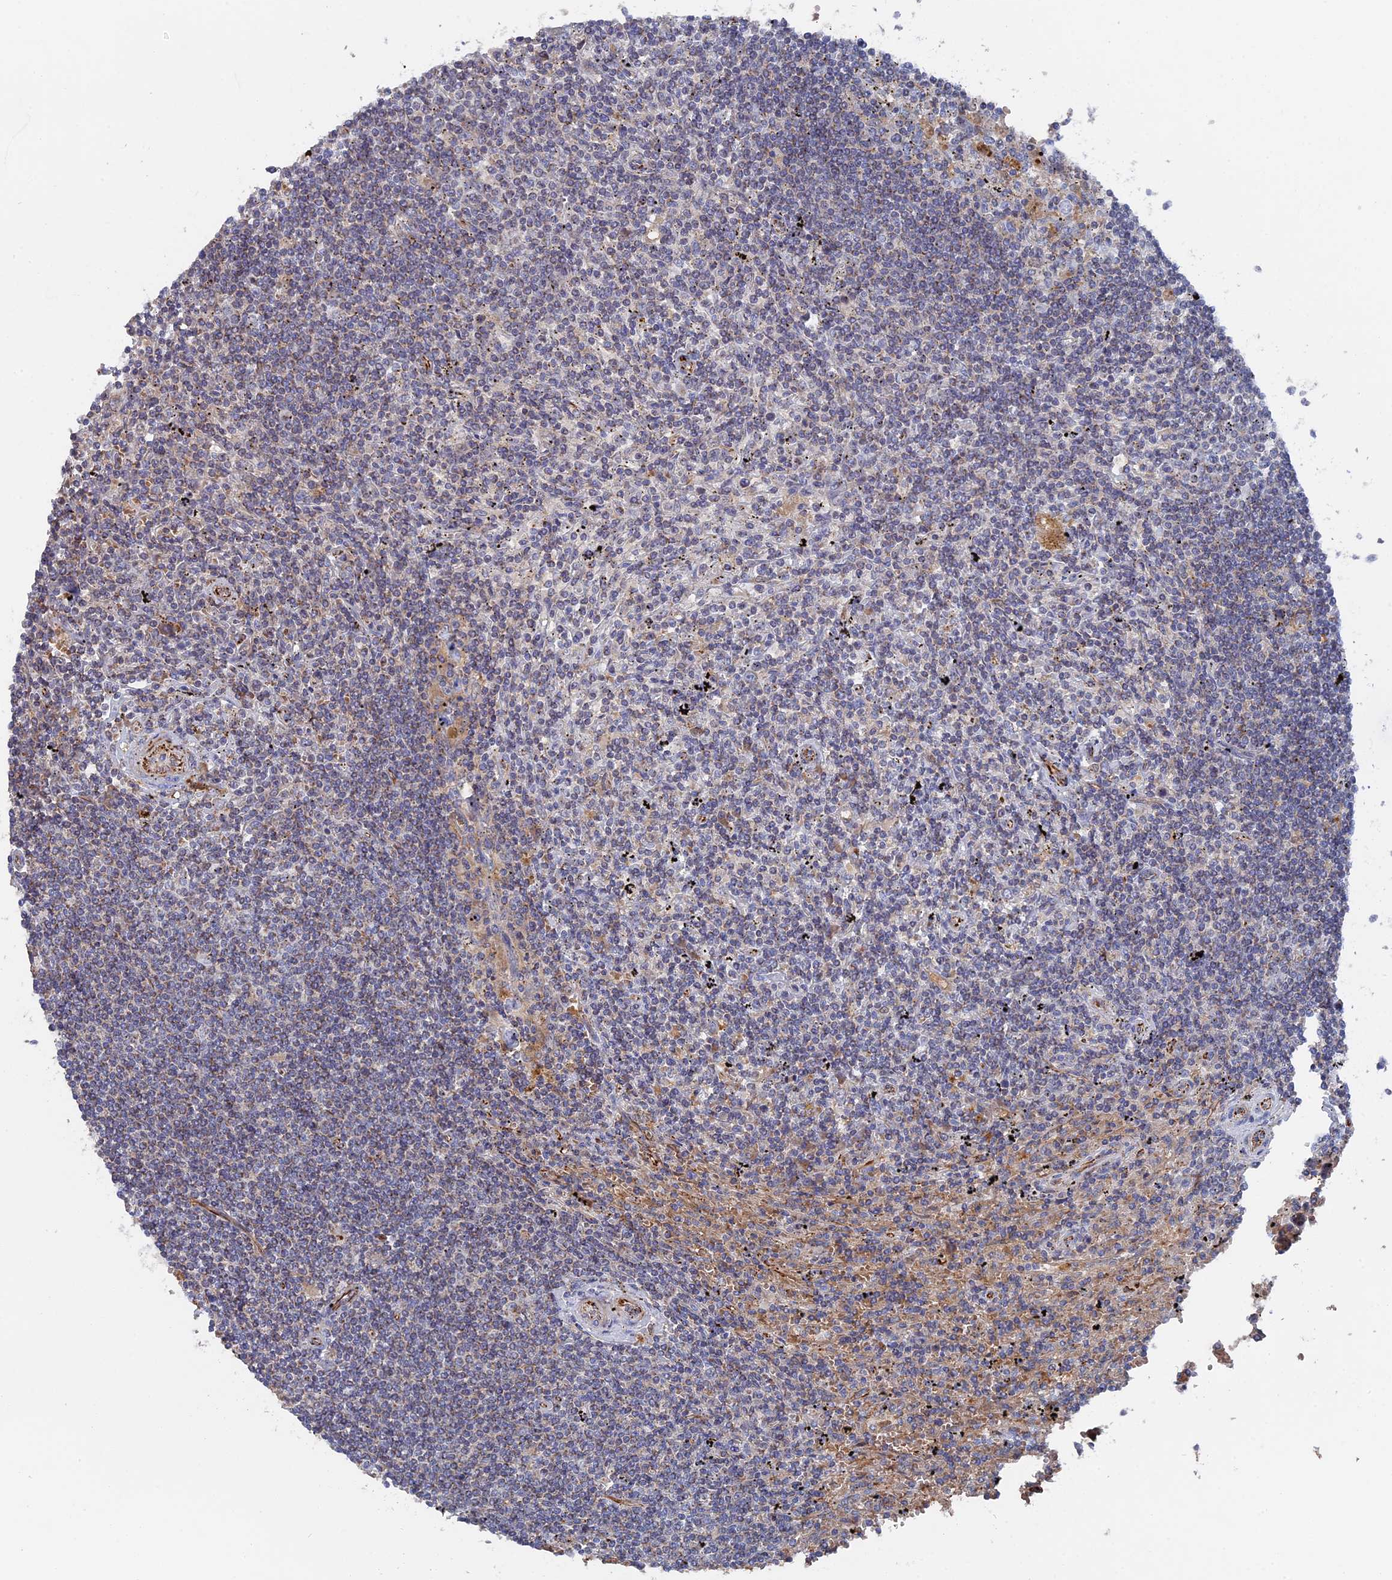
{"staining": {"intensity": "negative", "quantity": "none", "location": "none"}, "tissue": "lymphoma", "cell_type": "Tumor cells", "image_type": "cancer", "snomed": [{"axis": "morphology", "description": "Malignant lymphoma, non-Hodgkin's type, Low grade"}, {"axis": "topography", "description": "Spleen"}], "caption": "The histopathology image shows no staining of tumor cells in low-grade malignant lymphoma, non-Hodgkin's type. (Brightfield microscopy of DAB IHC at high magnification).", "gene": "SMG9", "patient": {"sex": "male", "age": 76}}